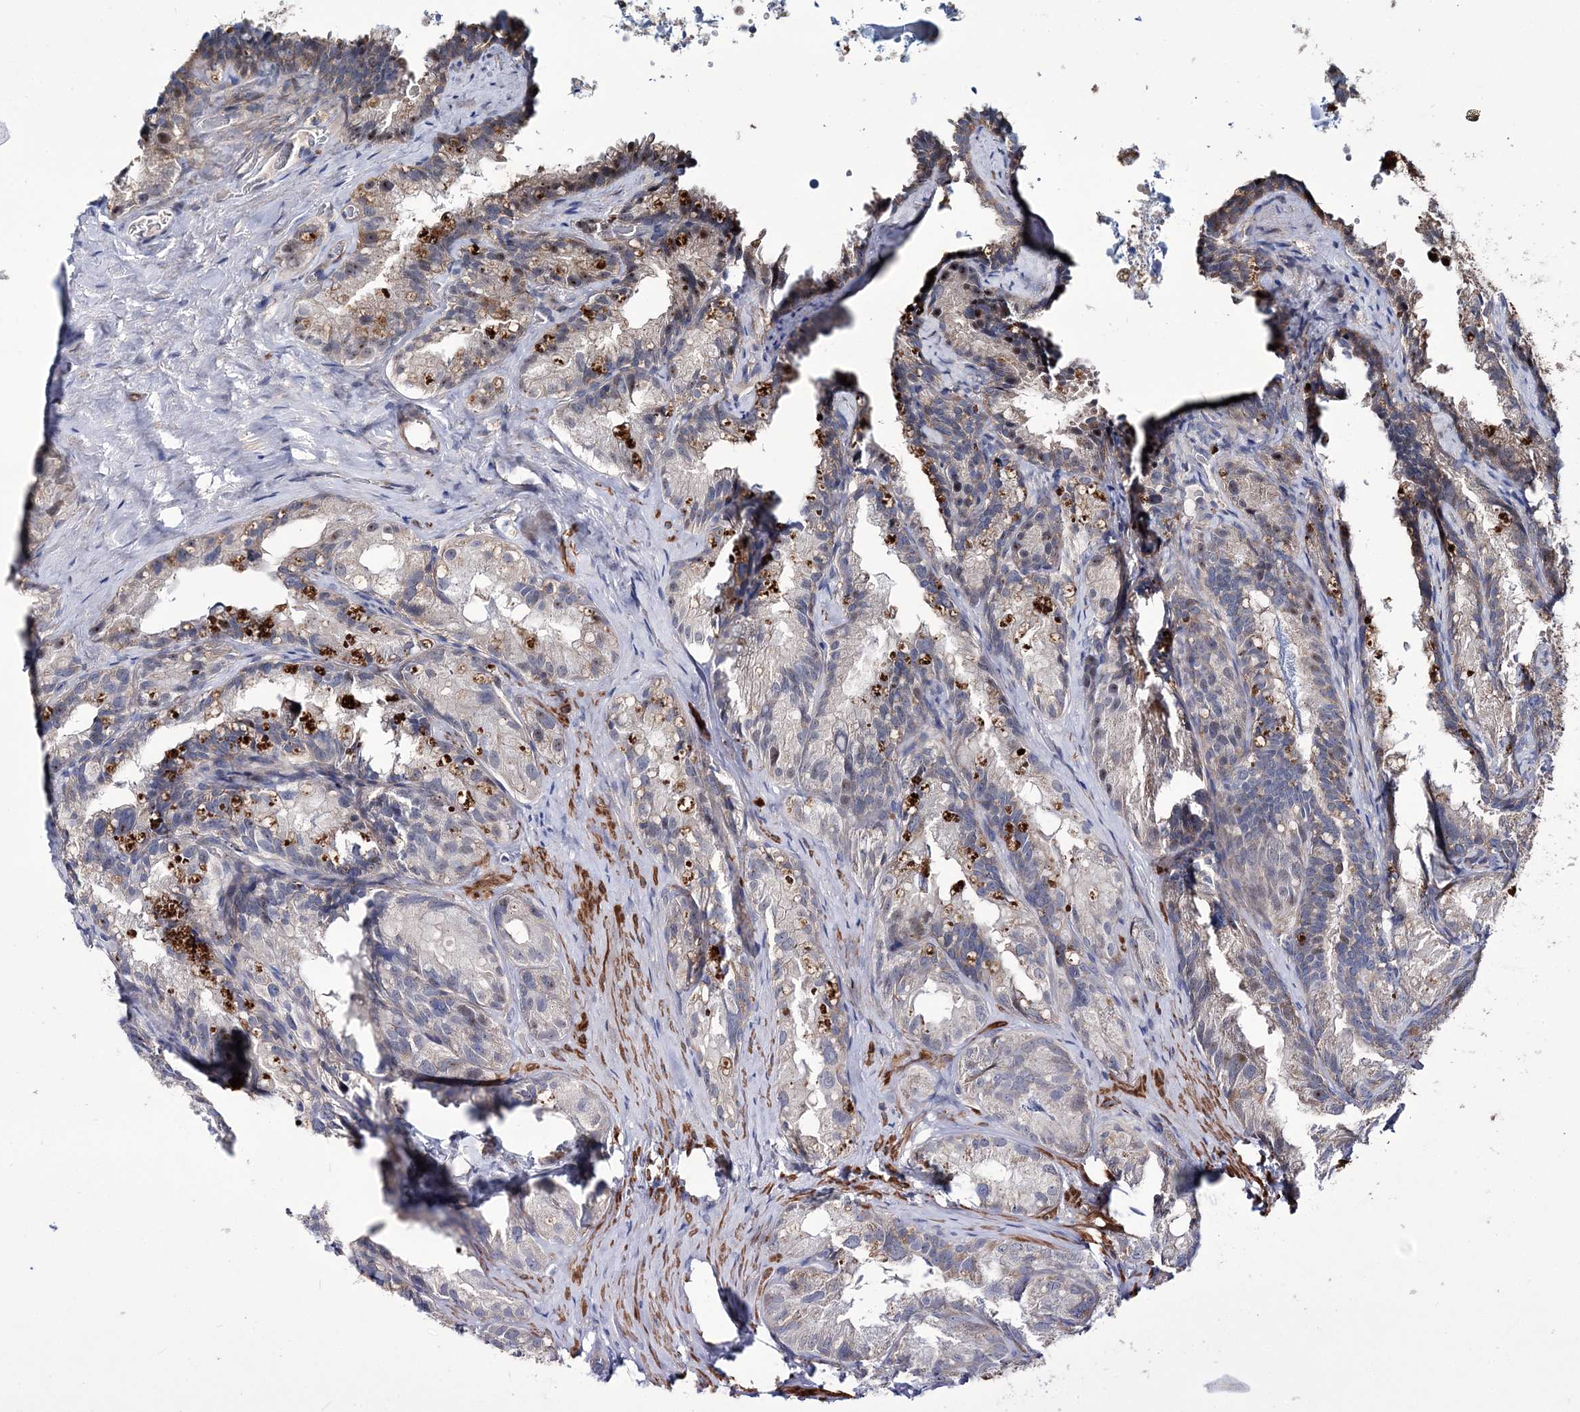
{"staining": {"intensity": "negative", "quantity": "none", "location": "none"}, "tissue": "seminal vesicle", "cell_type": "Glandular cells", "image_type": "normal", "snomed": [{"axis": "morphology", "description": "Normal tissue, NOS"}, {"axis": "topography", "description": "Seminal veicle"}], "caption": "Seminal vesicle stained for a protein using immunohistochemistry (IHC) reveals no expression glandular cells.", "gene": "PPP2R2B", "patient": {"sex": "male", "age": 60}}